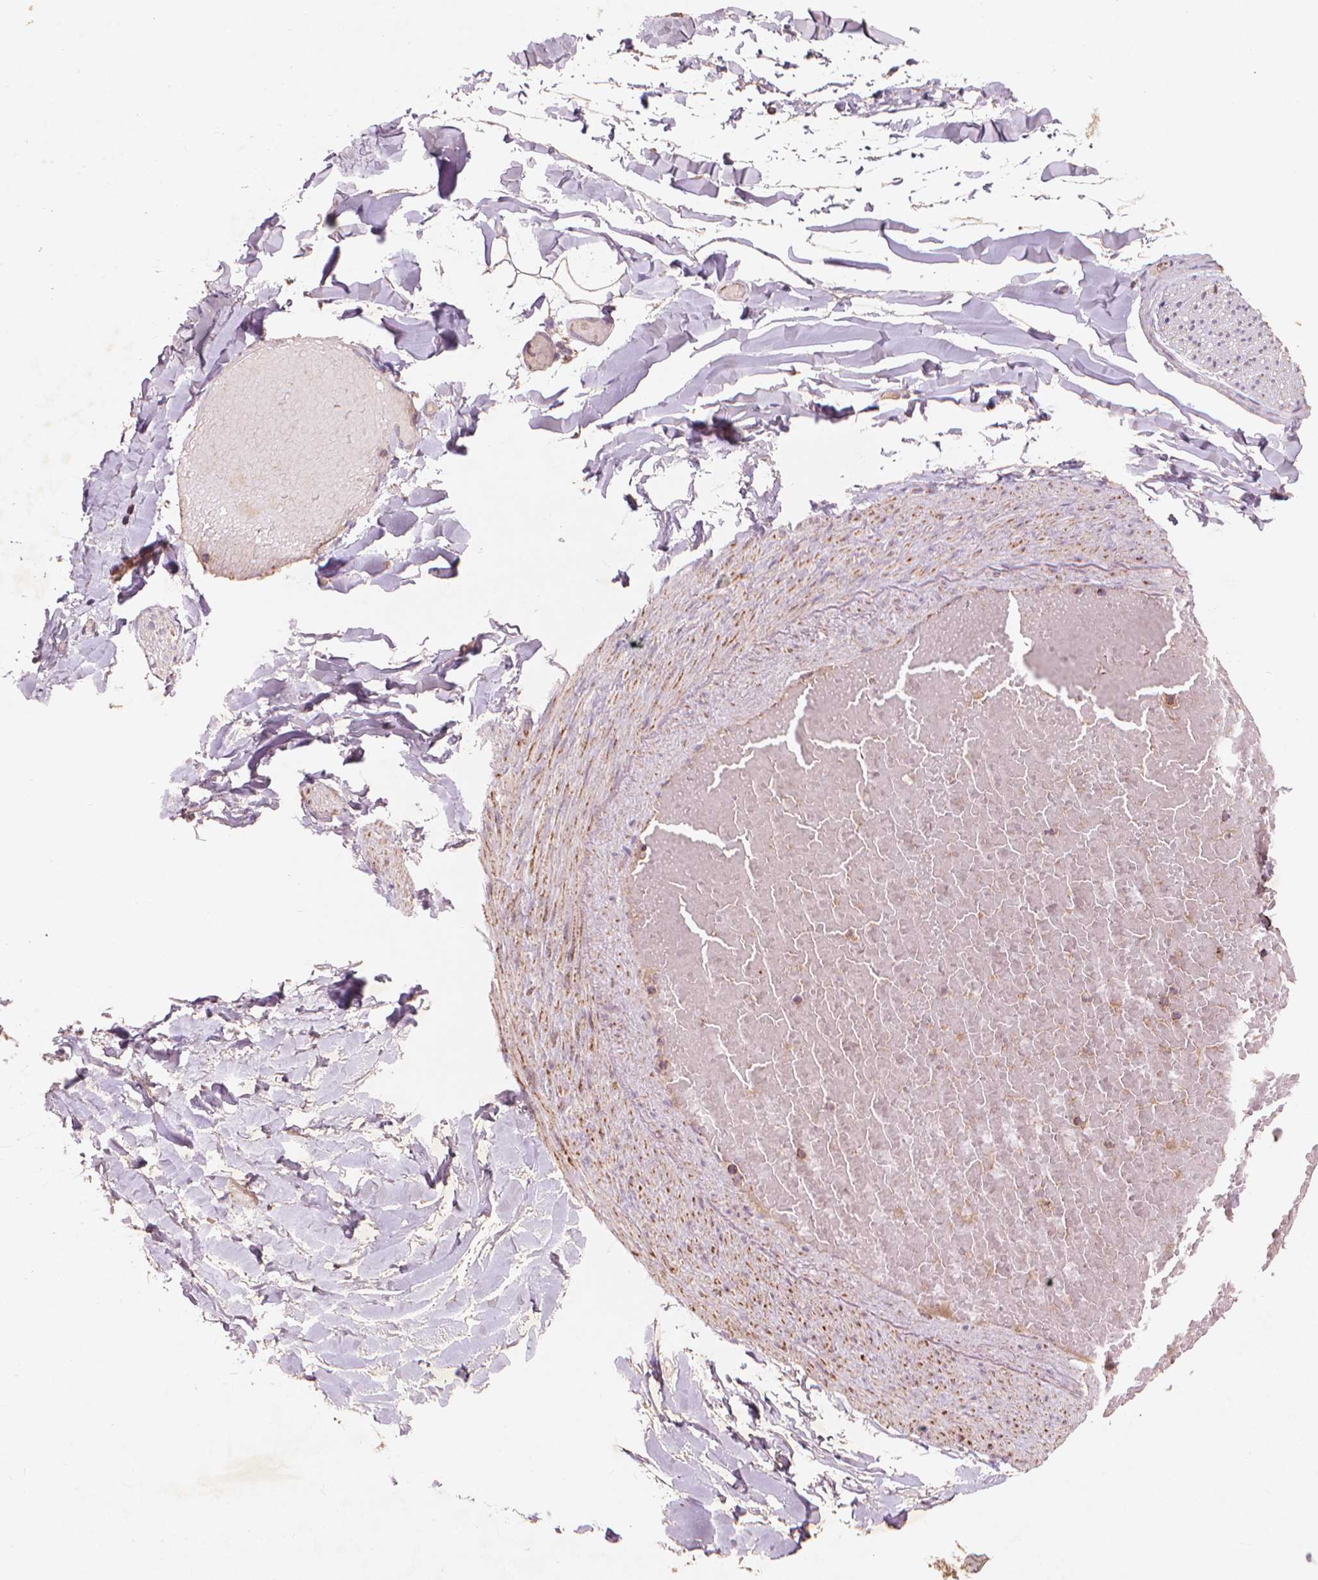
{"staining": {"intensity": "weak", "quantity": ">75%", "location": "cytoplasmic/membranous"}, "tissue": "adipose tissue", "cell_type": "Adipocytes", "image_type": "normal", "snomed": [{"axis": "morphology", "description": "Normal tissue, NOS"}, {"axis": "topography", "description": "Gallbladder"}, {"axis": "topography", "description": "Peripheral nerve tissue"}], "caption": "Adipocytes display low levels of weak cytoplasmic/membranous staining in approximately >75% of cells in benign human adipose tissue.", "gene": "NLRX1", "patient": {"sex": "female", "age": 45}}